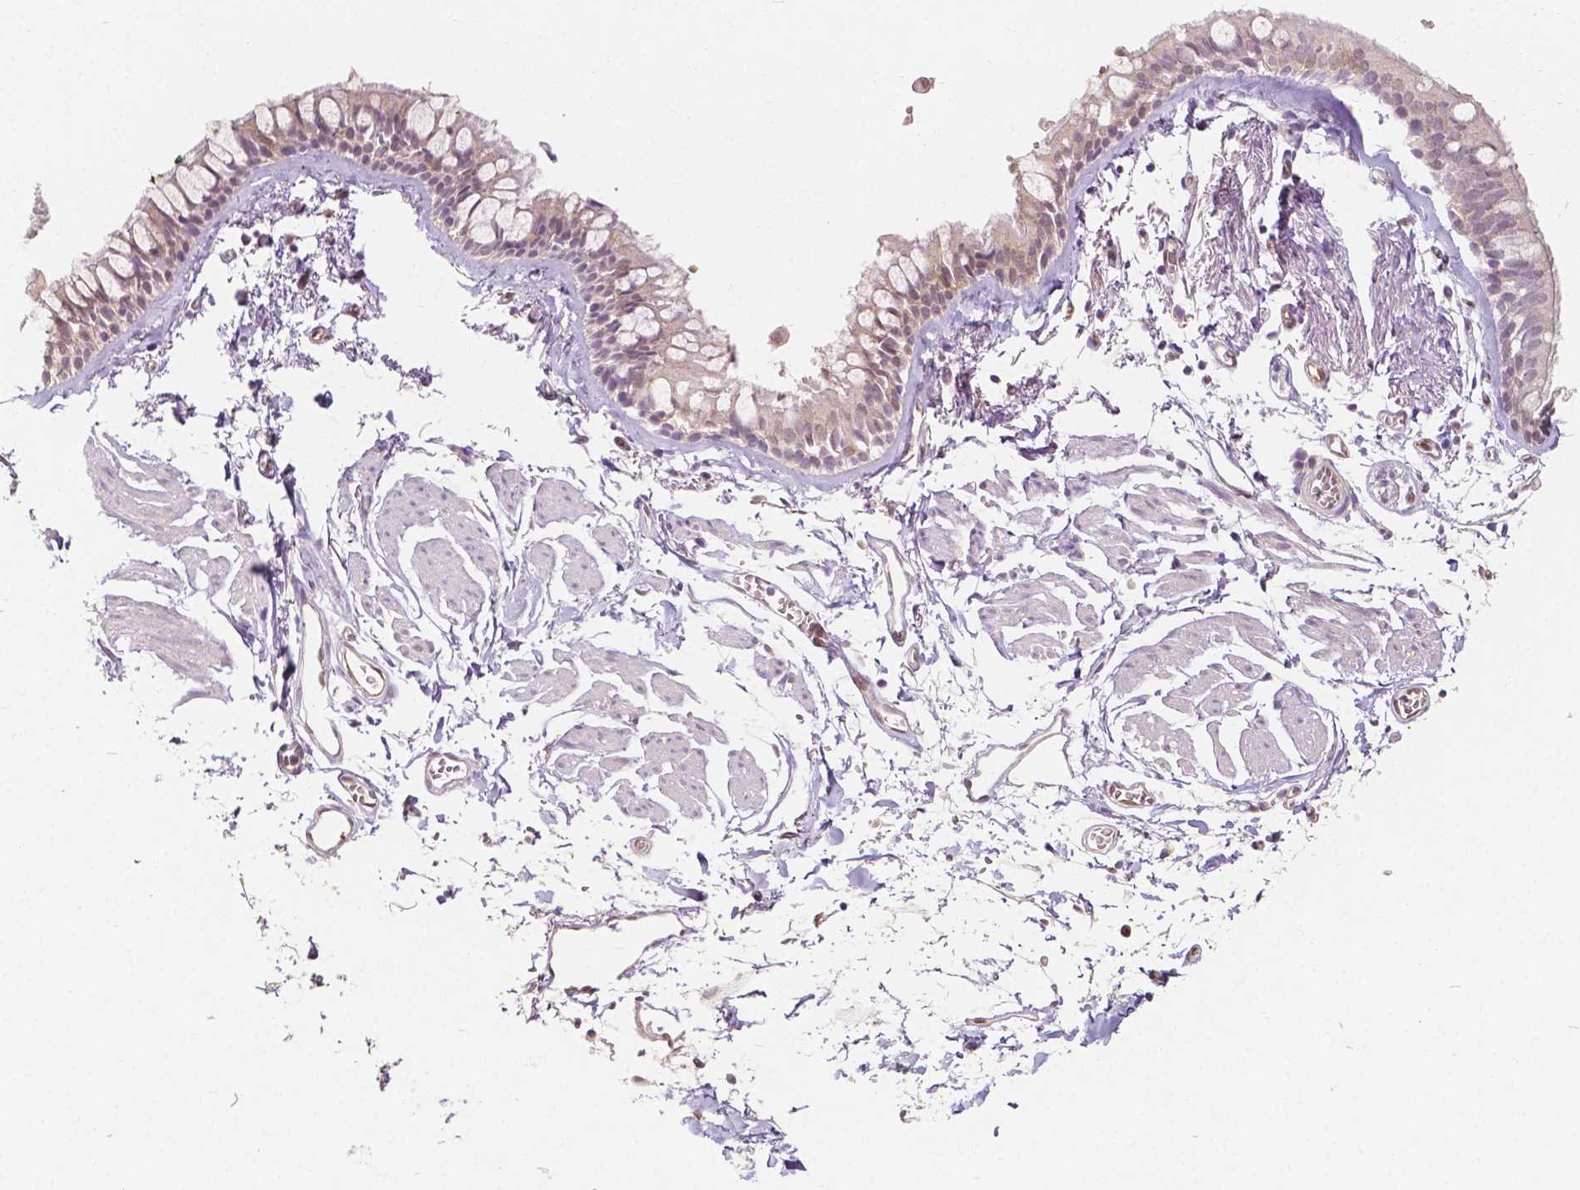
{"staining": {"intensity": "weak", "quantity": ">75%", "location": "nuclear"}, "tissue": "bronchus", "cell_type": "Respiratory epithelial cells", "image_type": "normal", "snomed": [{"axis": "morphology", "description": "Normal tissue, NOS"}, {"axis": "topography", "description": "Cartilage tissue"}, {"axis": "topography", "description": "Bronchus"}], "caption": "High-magnification brightfield microscopy of normal bronchus stained with DAB (brown) and counterstained with hematoxylin (blue). respiratory epithelial cells exhibit weak nuclear staining is present in about>75% of cells. The staining was performed using DAB (3,3'-diaminobenzidine), with brown indicating positive protein expression. Nuclei are stained blue with hematoxylin.", "gene": "NAPRT", "patient": {"sex": "female", "age": 59}}